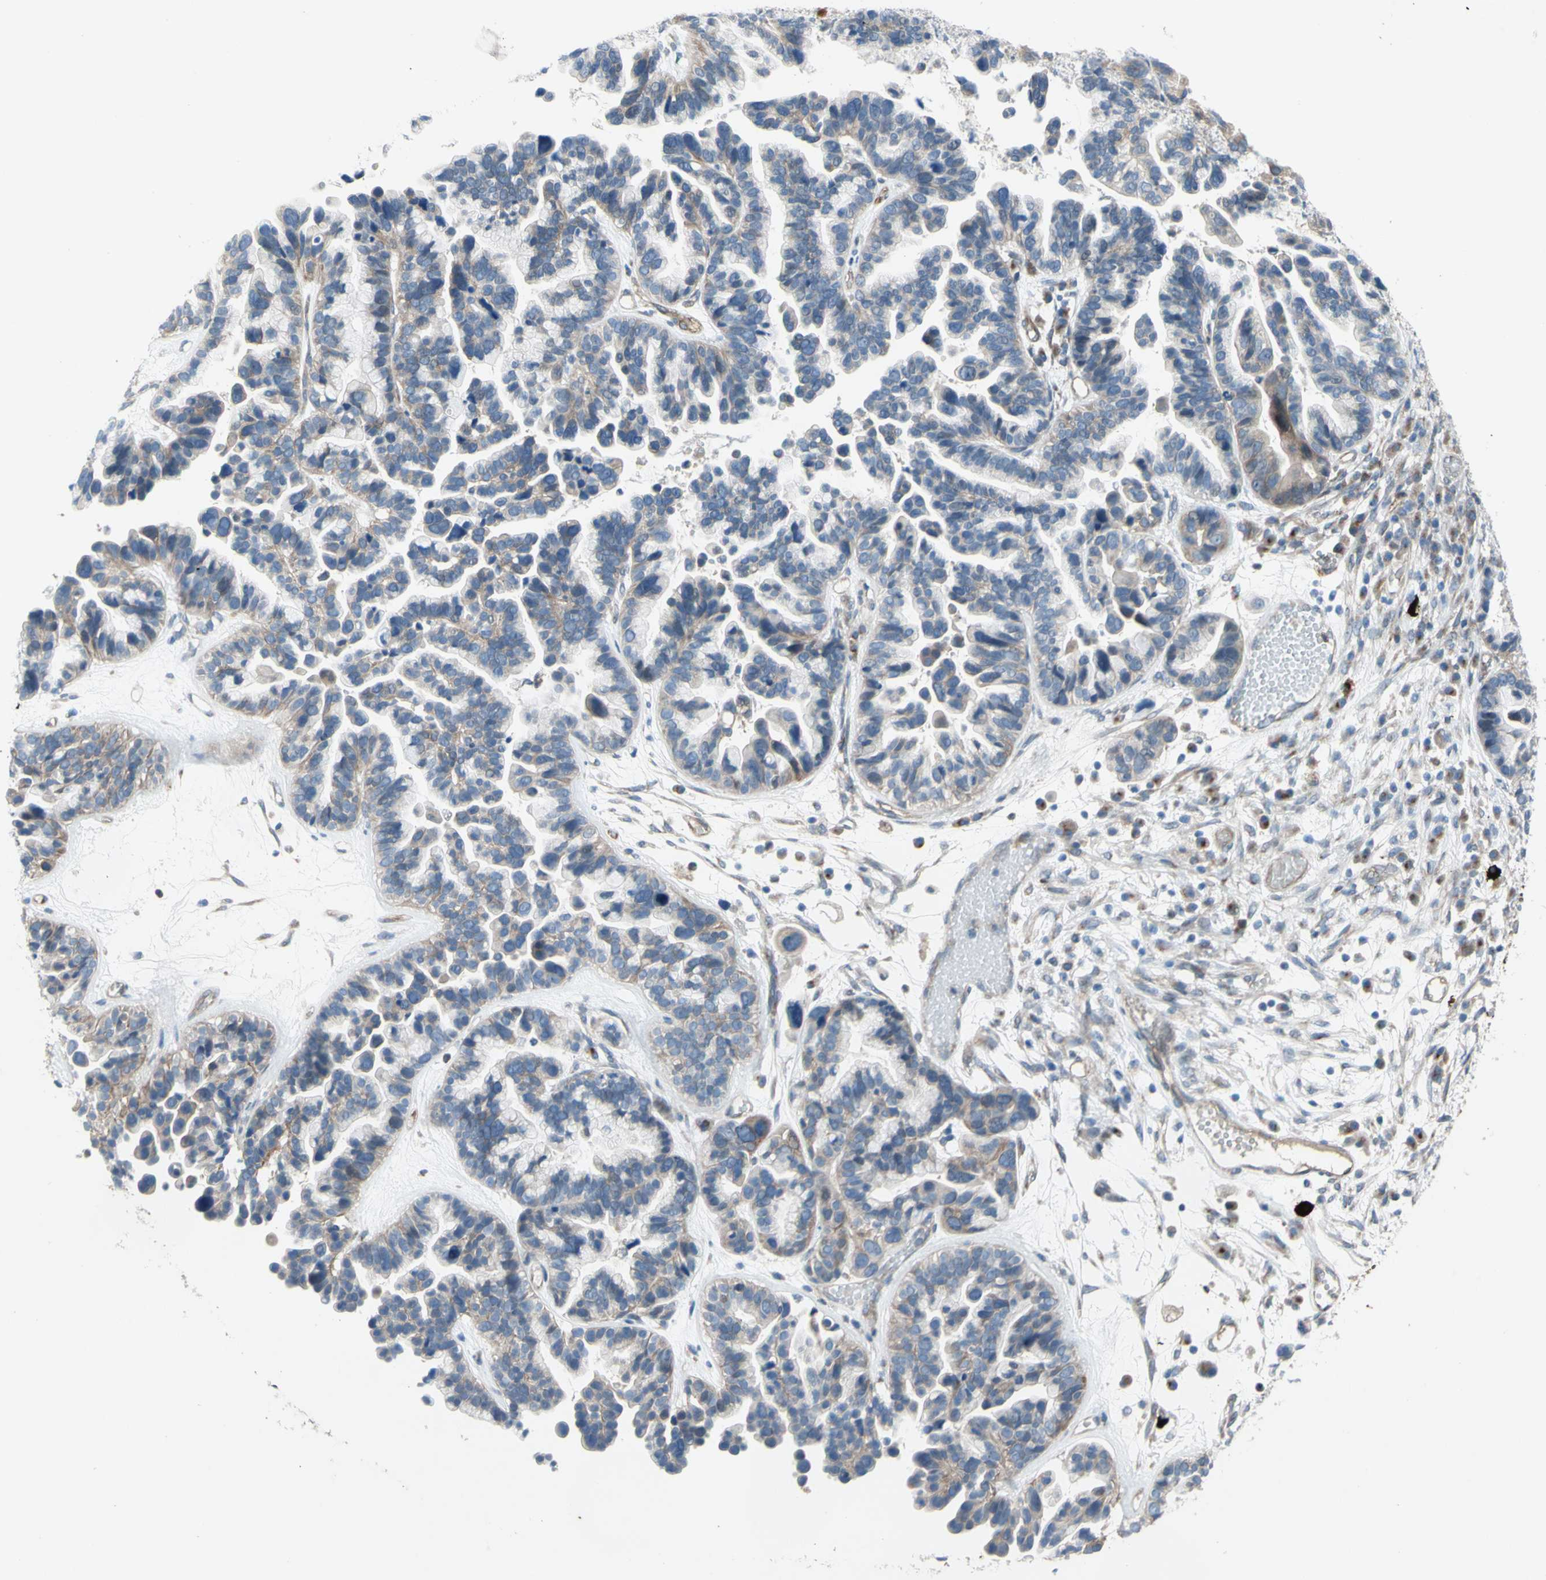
{"staining": {"intensity": "moderate", "quantity": "25%-75%", "location": "cytoplasmic/membranous"}, "tissue": "ovarian cancer", "cell_type": "Tumor cells", "image_type": "cancer", "snomed": [{"axis": "morphology", "description": "Cystadenocarcinoma, serous, NOS"}, {"axis": "topography", "description": "Ovary"}], "caption": "Protein expression analysis of human ovarian cancer reveals moderate cytoplasmic/membranous positivity in about 25%-75% of tumor cells.", "gene": "GRAMD2B", "patient": {"sex": "female", "age": 56}}